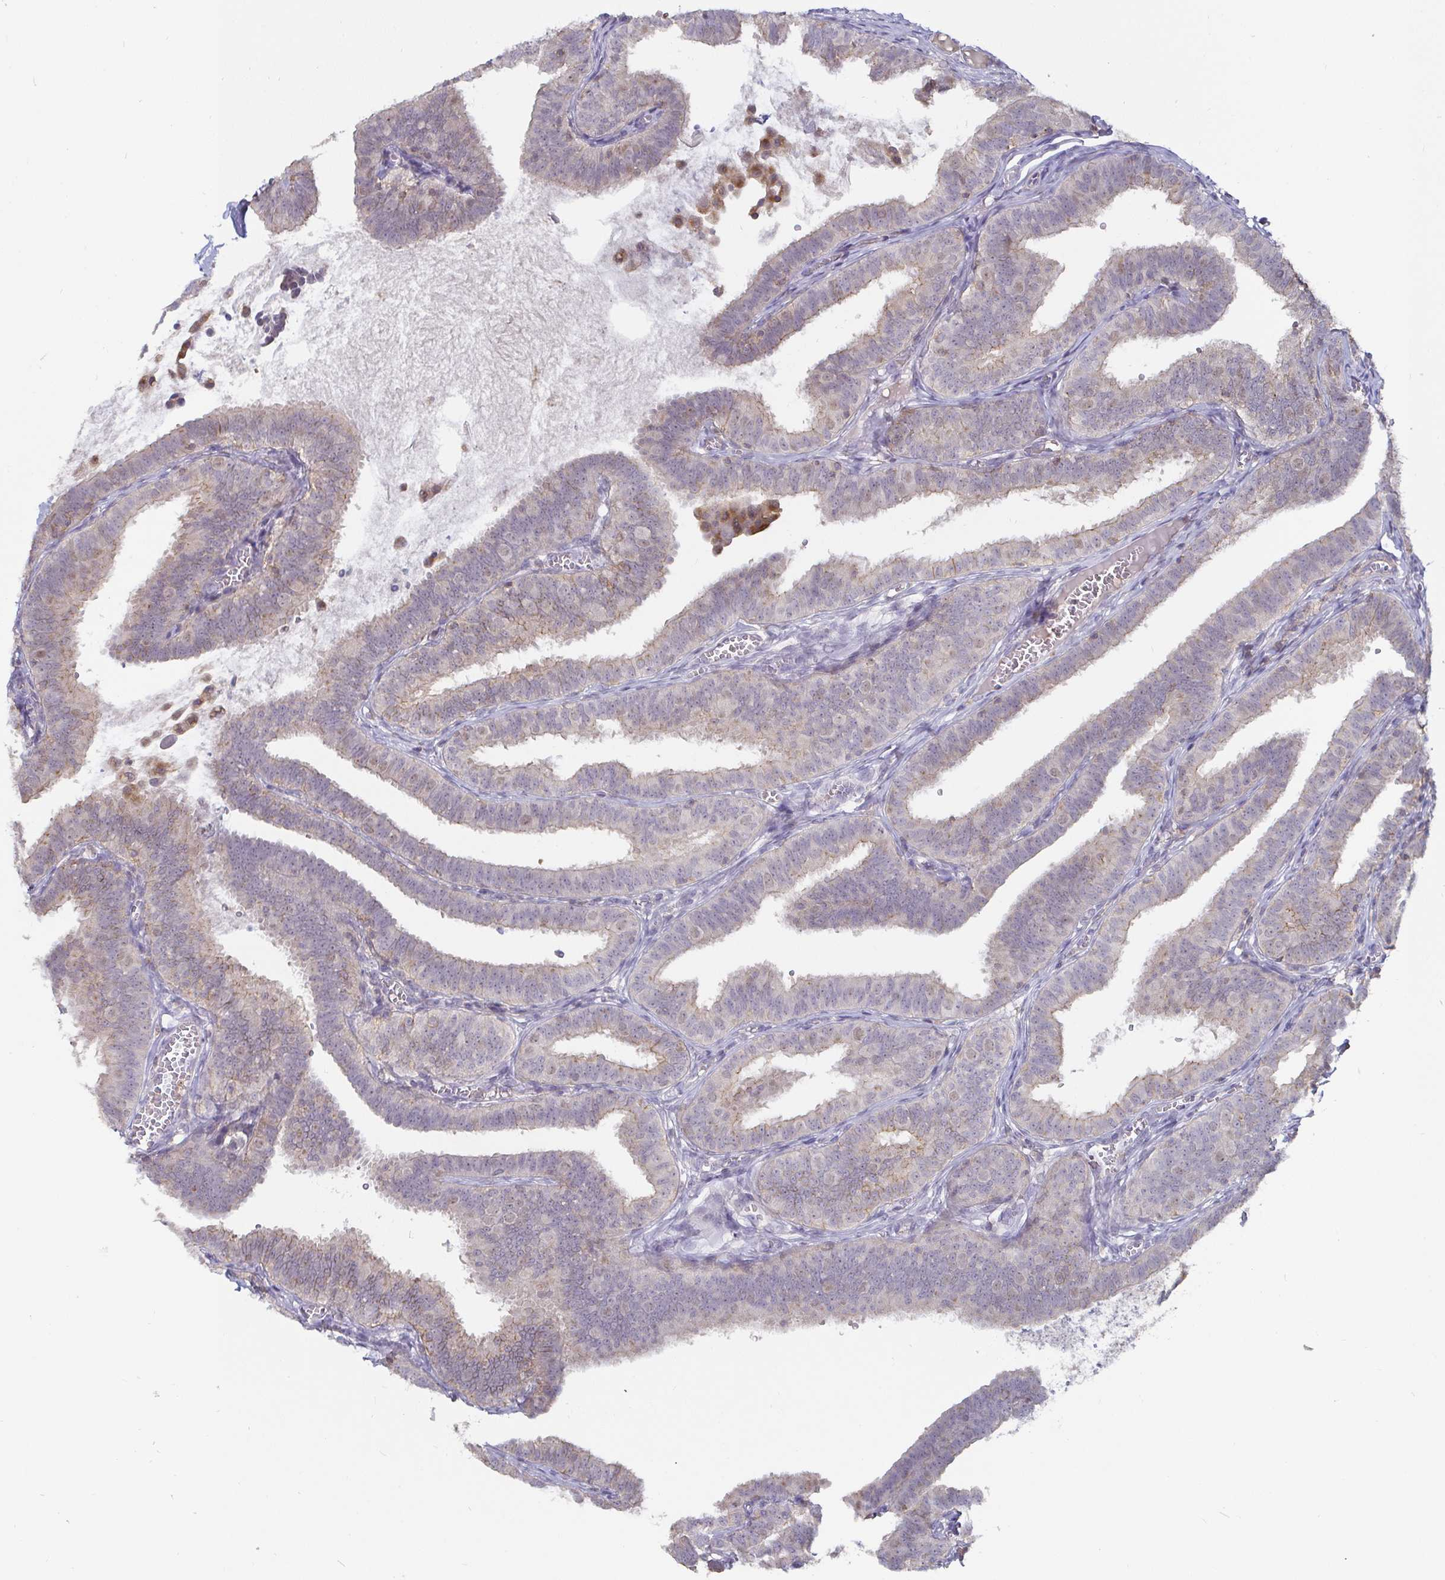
{"staining": {"intensity": "weak", "quantity": "<25%", "location": "cytoplasmic/membranous"}, "tissue": "fallopian tube", "cell_type": "Glandular cells", "image_type": "normal", "snomed": [{"axis": "morphology", "description": "Normal tissue, NOS"}, {"axis": "topography", "description": "Fallopian tube"}], "caption": "IHC of unremarkable fallopian tube displays no expression in glandular cells.", "gene": "CDH18", "patient": {"sex": "female", "age": 25}}